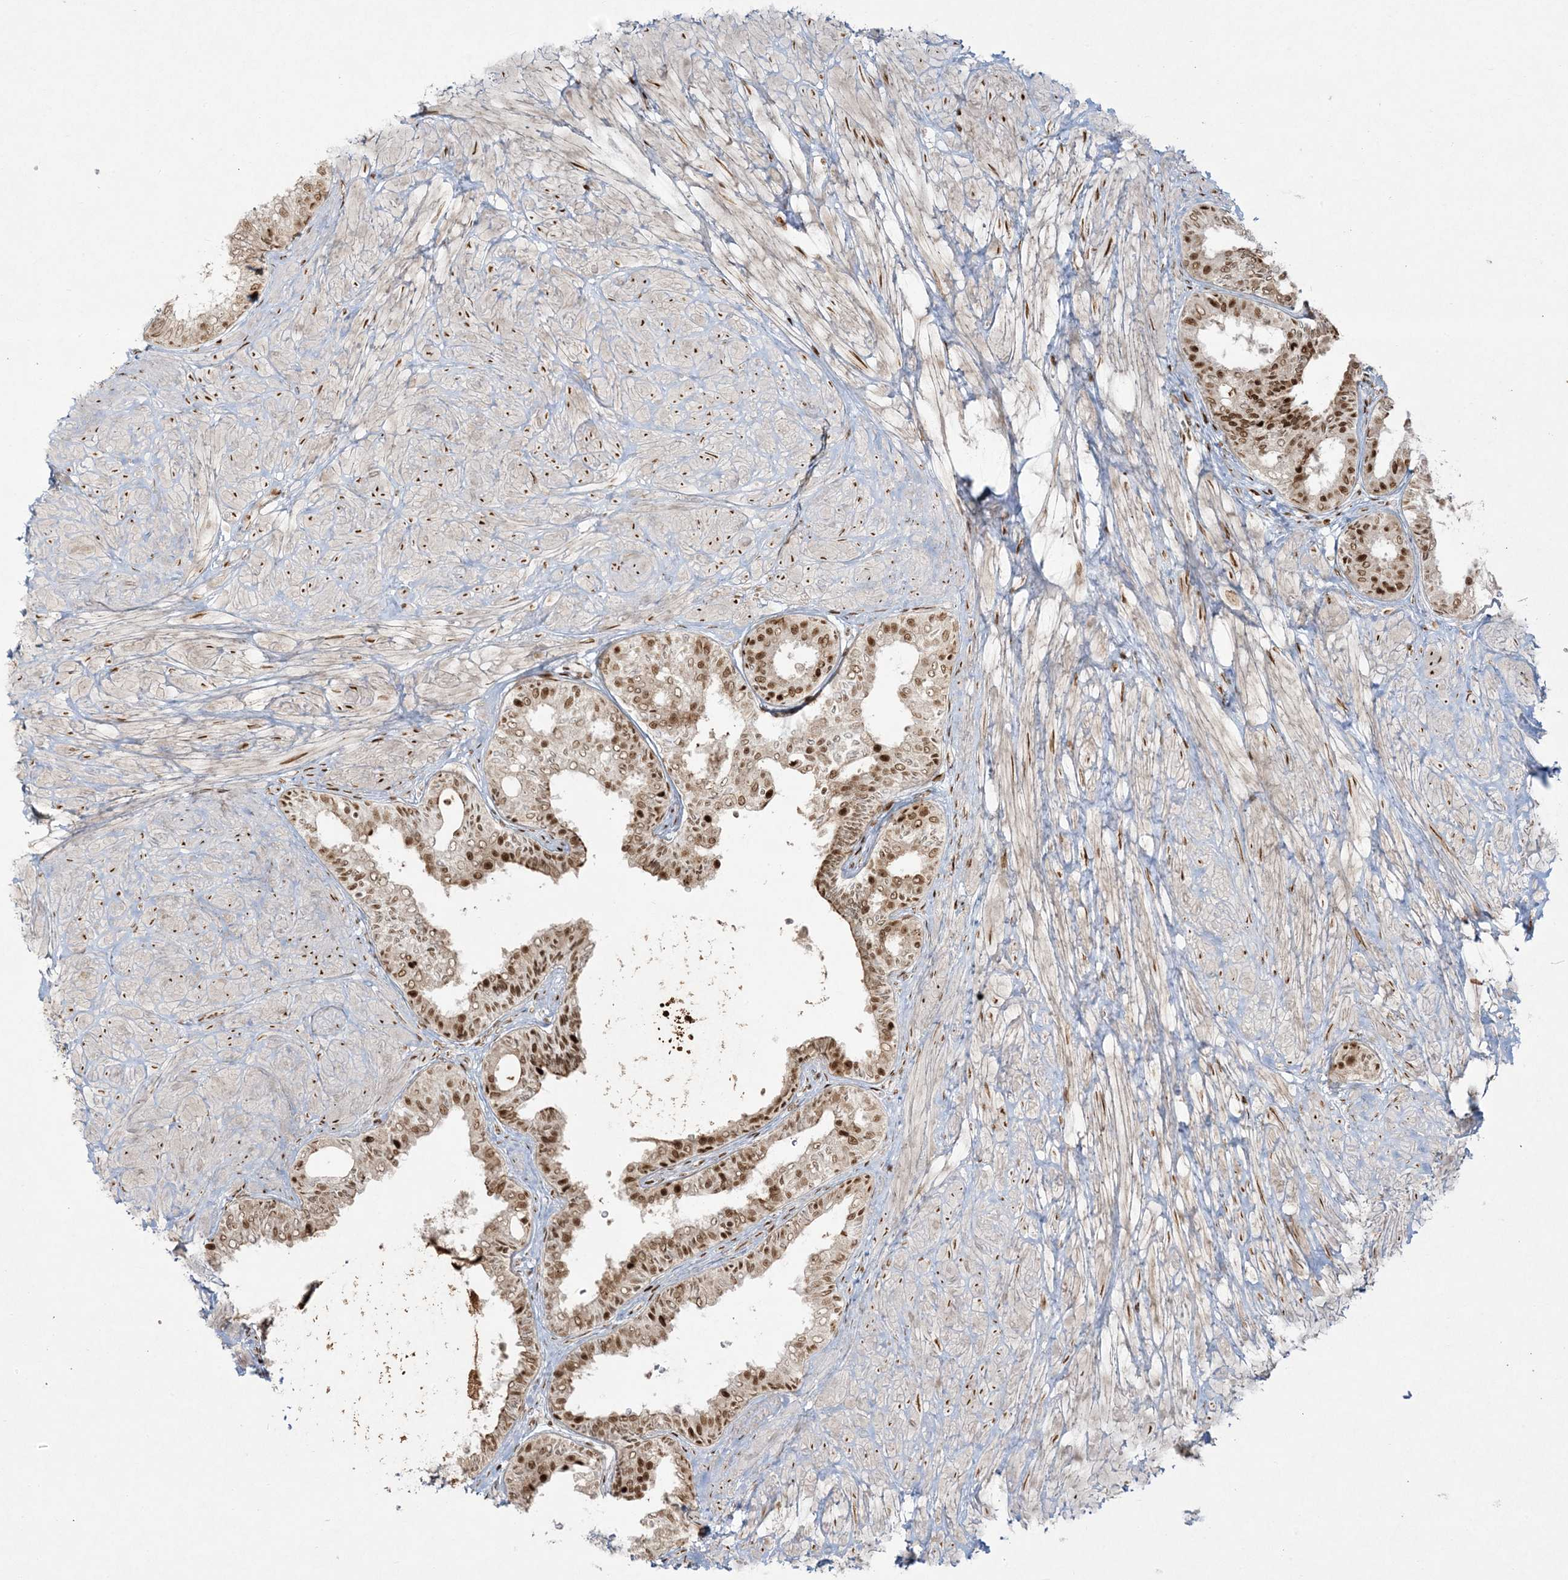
{"staining": {"intensity": "strong", "quantity": "25%-75%", "location": "nuclear"}, "tissue": "prostate", "cell_type": "Glandular cells", "image_type": "normal", "snomed": [{"axis": "morphology", "description": "Normal tissue, NOS"}, {"axis": "topography", "description": "Prostate"}], "caption": "Brown immunohistochemical staining in normal prostate reveals strong nuclear staining in approximately 25%-75% of glandular cells. (brown staining indicates protein expression, while blue staining denotes nuclei).", "gene": "RBM10", "patient": {"sex": "male", "age": 48}}